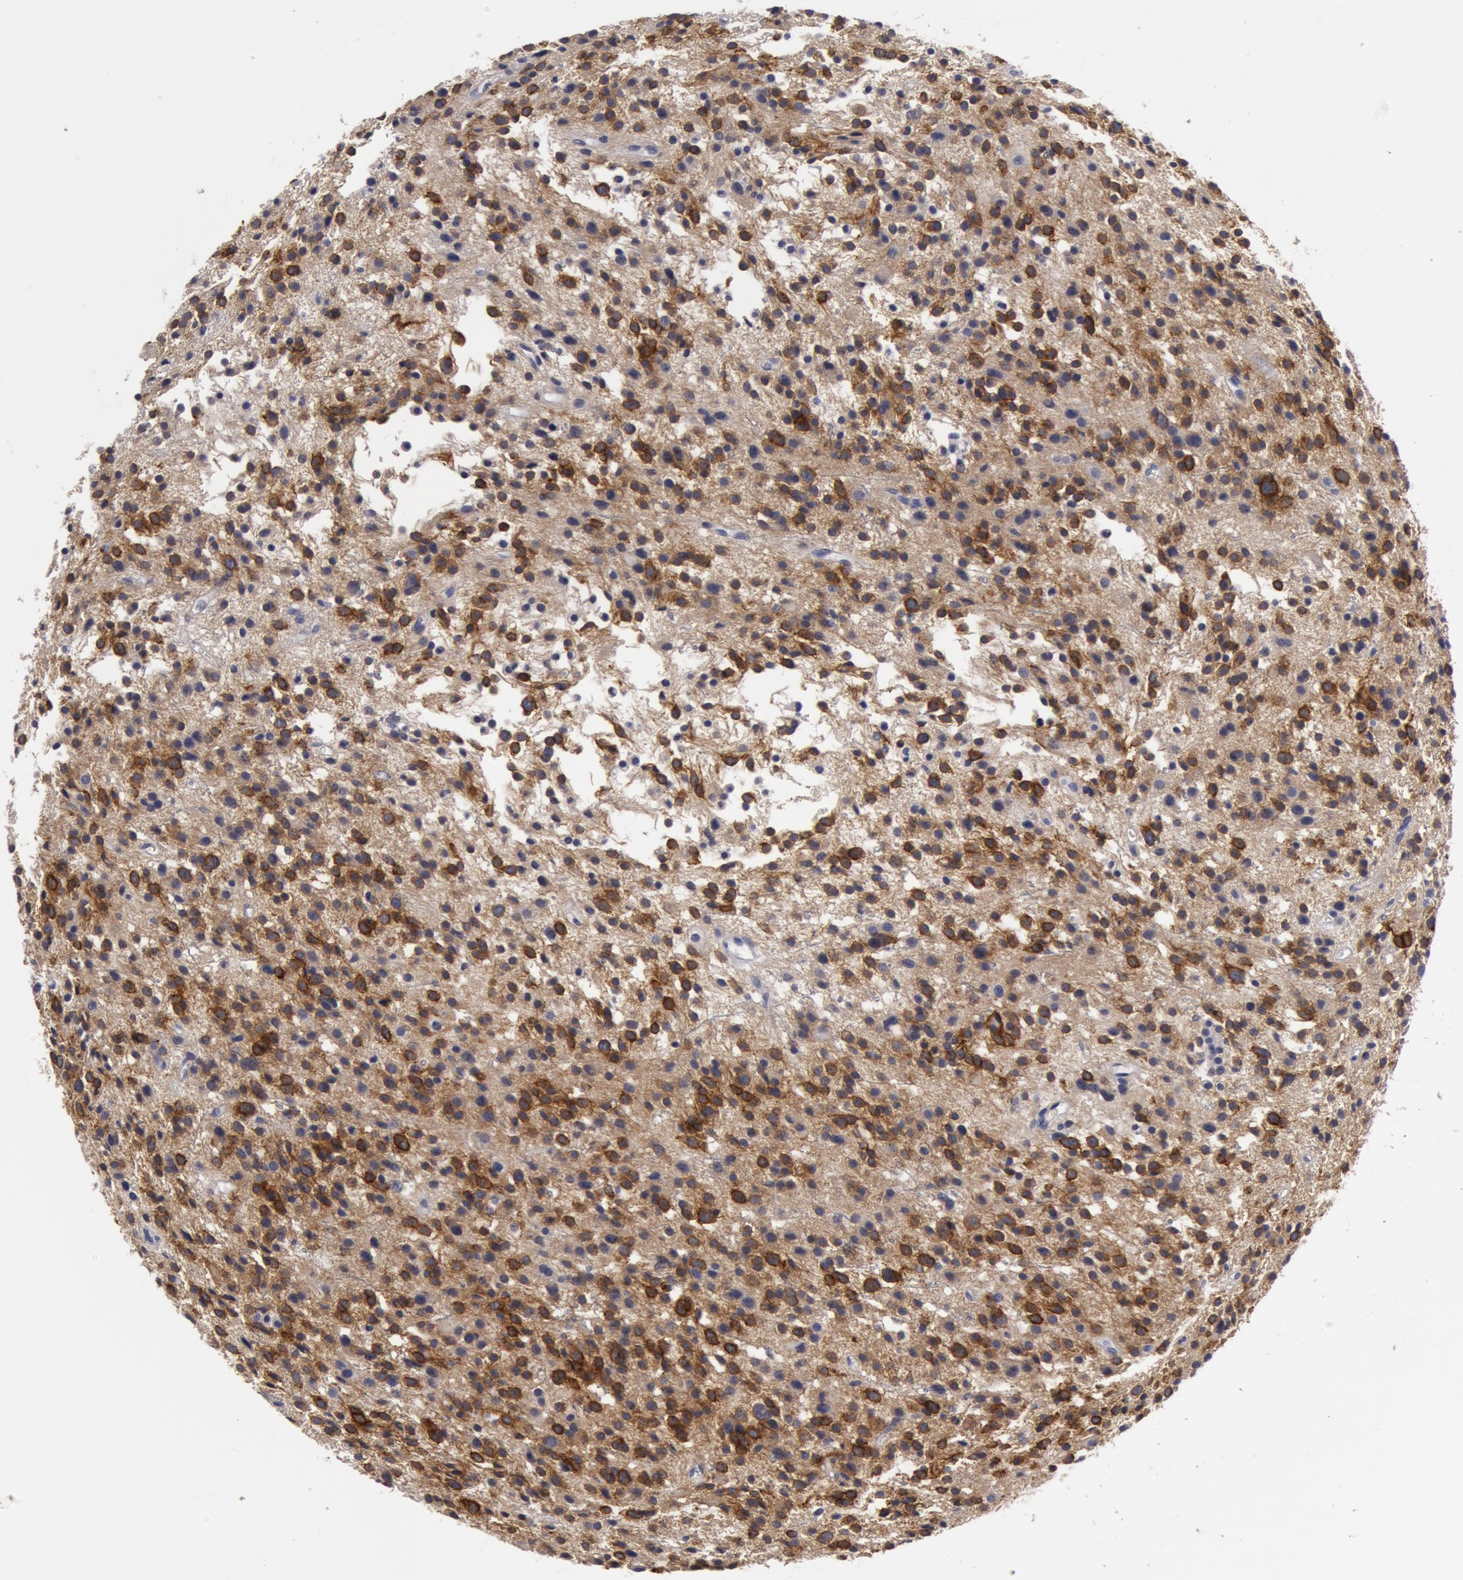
{"staining": {"intensity": "strong", "quantity": ">75%", "location": "cytoplasmic/membranous"}, "tissue": "glioma", "cell_type": "Tumor cells", "image_type": "cancer", "snomed": [{"axis": "morphology", "description": "Glioma, malignant, Low grade"}, {"axis": "topography", "description": "Brain"}], "caption": "A photomicrograph of human glioma stained for a protein shows strong cytoplasmic/membranous brown staining in tumor cells.", "gene": "NLGN4X", "patient": {"sex": "female", "age": 36}}